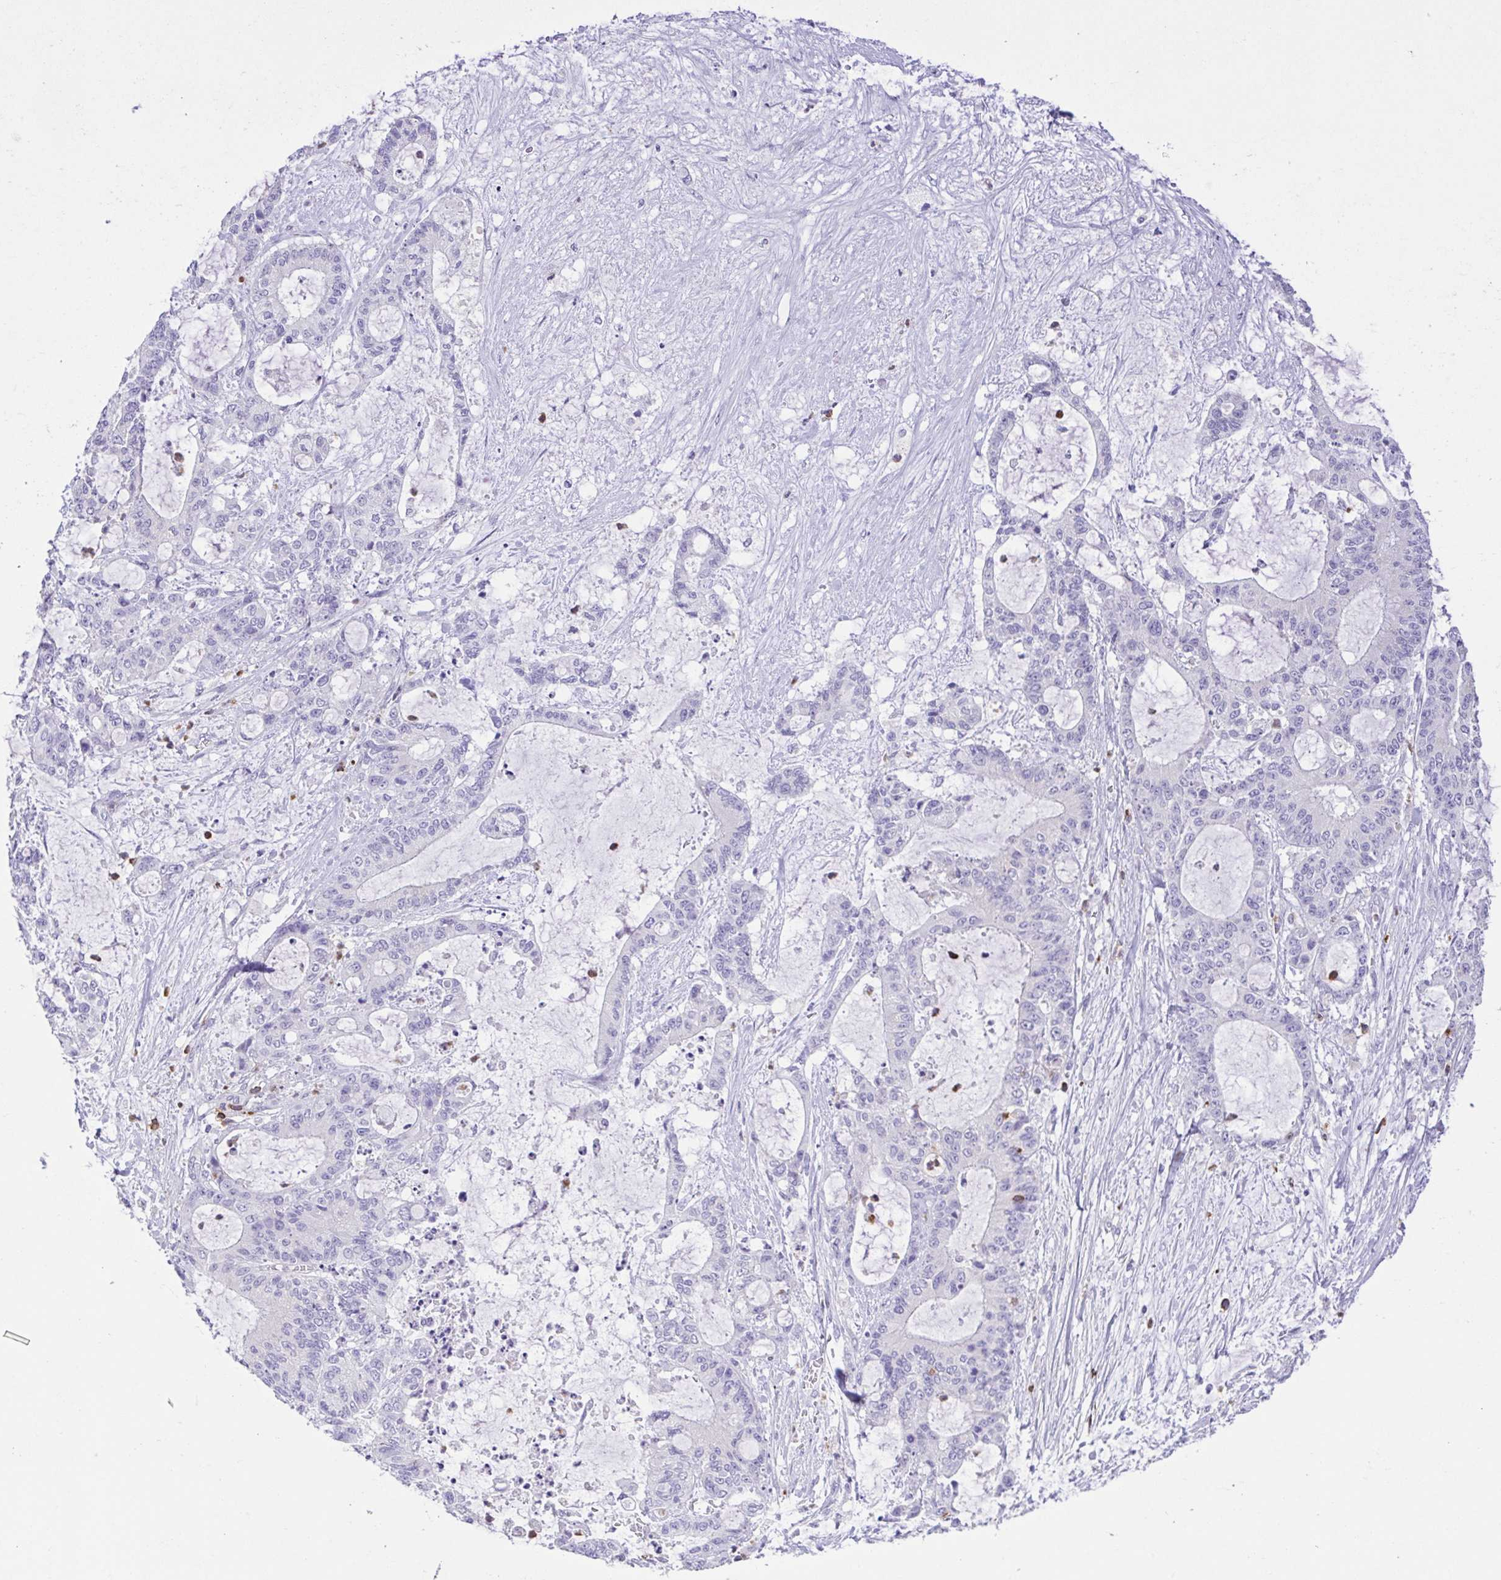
{"staining": {"intensity": "negative", "quantity": "none", "location": "none"}, "tissue": "liver cancer", "cell_type": "Tumor cells", "image_type": "cancer", "snomed": [{"axis": "morphology", "description": "Normal tissue, NOS"}, {"axis": "morphology", "description": "Cholangiocarcinoma"}, {"axis": "topography", "description": "Liver"}, {"axis": "topography", "description": "Peripheral nerve tissue"}], "caption": "IHC of cholangiocarcinoma (liver) shows no positivity in tumor cells.", "gene": "PGLYRP1", "patient": {"sex": "female", "age": 73}}